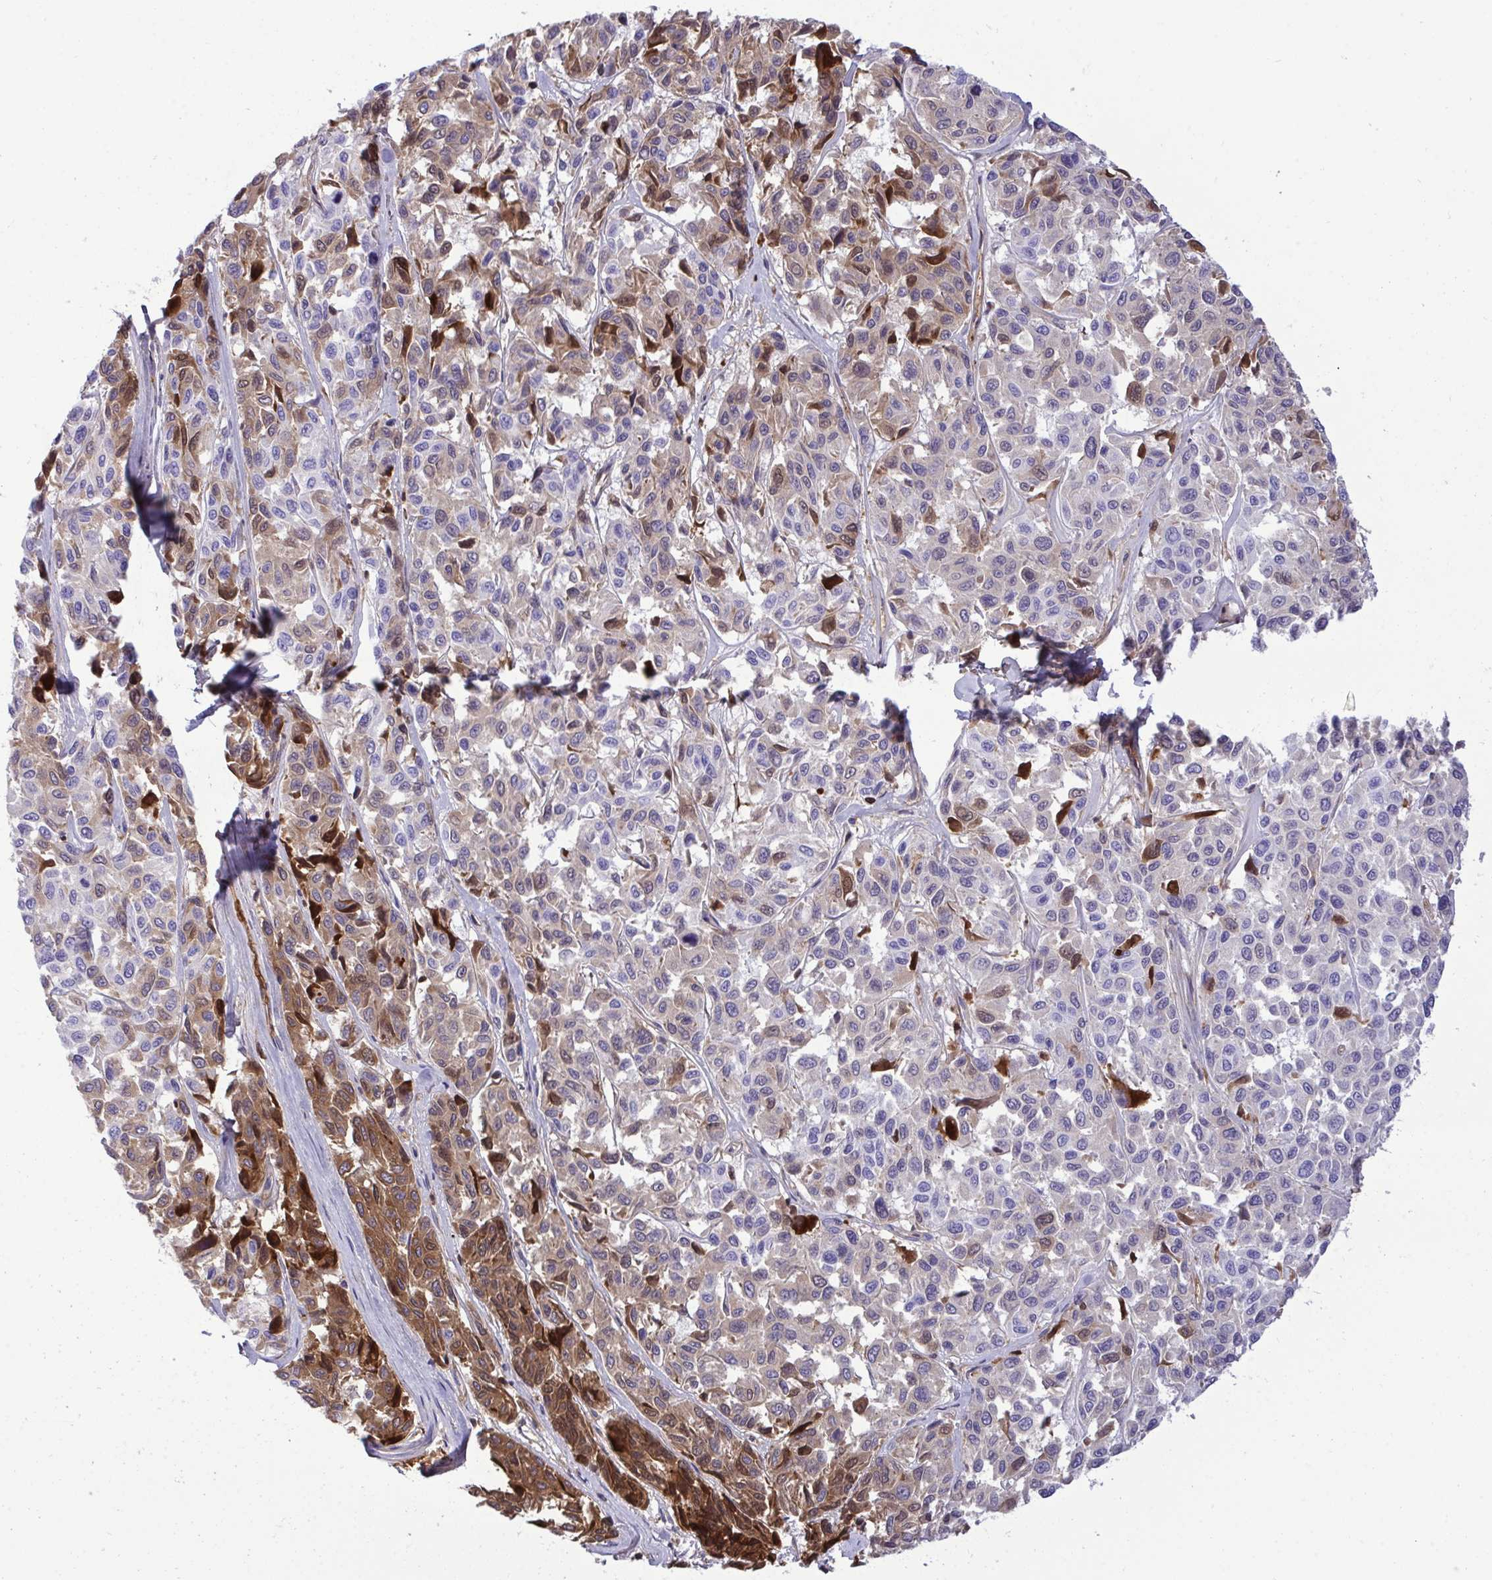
{"staining": {"intensity": "moderate", "quantity": "<25%", "location": "cytoplasmic/membranous"}, "tissue": "melanoma", "cell_type": "Tumor cells", "image_type": "cancer", "snomed": [{"axis": "morphology", "description": "Malignant melanoma, NOS"}, {"axis": "topography", "description": "Skin"}], "caption": "The histopathology image exhibits a brown stain indicating the presence of a protein in the cytoplasmic/membranous of tumor cells in melanoma.", "gene": "F2", "patient": {"sex": "female", "age": 66}}